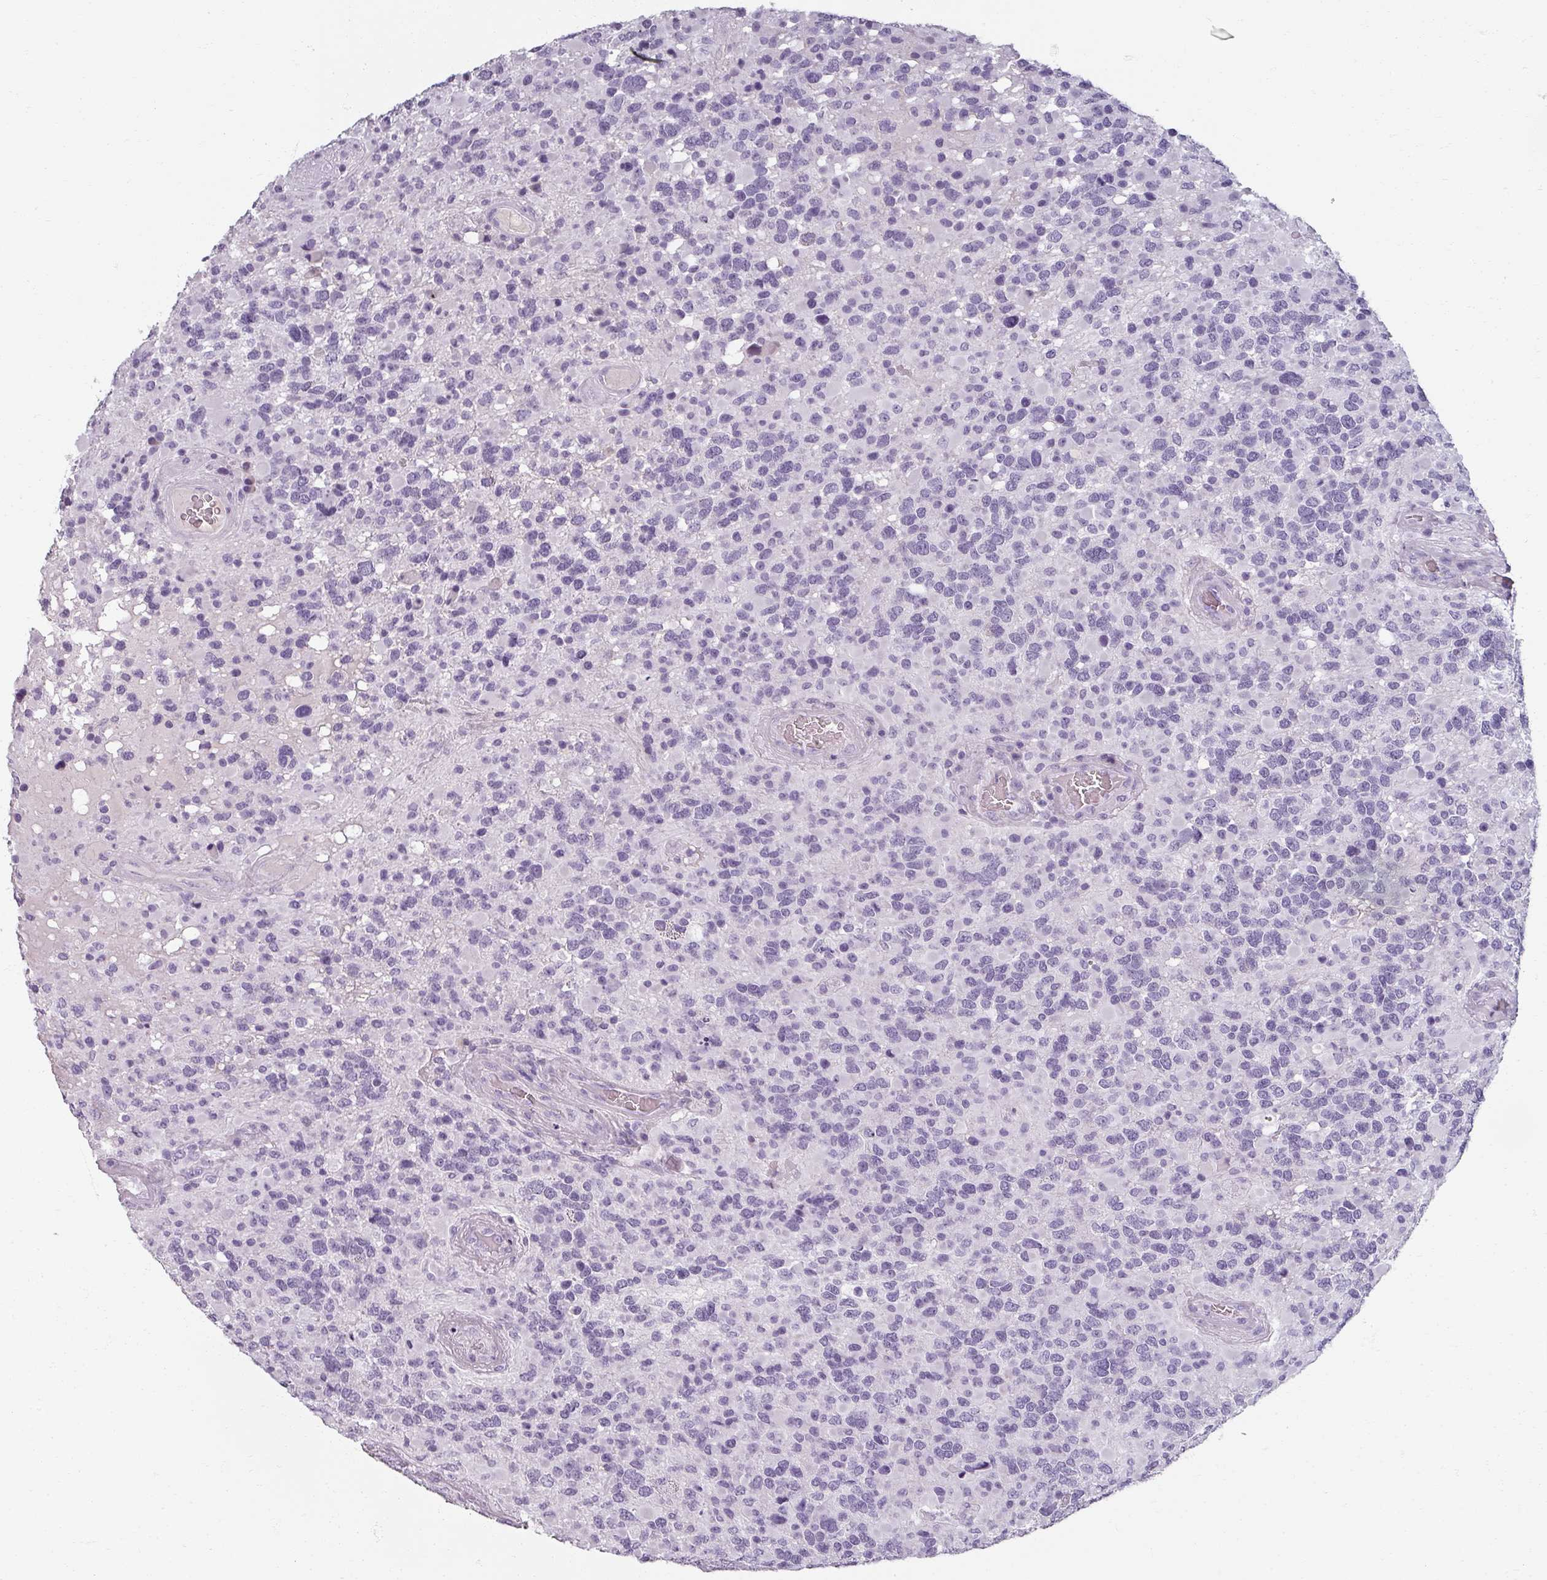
{"staining": {"intensity": "negative", "quantity": "none", "location": "none"}, "tissue": "glioma", "cell_type": "Tumor cells", "image_type": "cancer", "snomed": [{"axis": "morphology", "description": "Glioma, malignant, High grade"}, {"axis": "topography", "description": "Brain"}], "caption": "Immunohistochemical staining of glioma demonstrates no significant positivity in tumor cells. (Brightfield microscopy of DAB immunohistochemistry at high magnification).", "gene": "REG3G", "patient": {"sex": "female", "age": 40}}